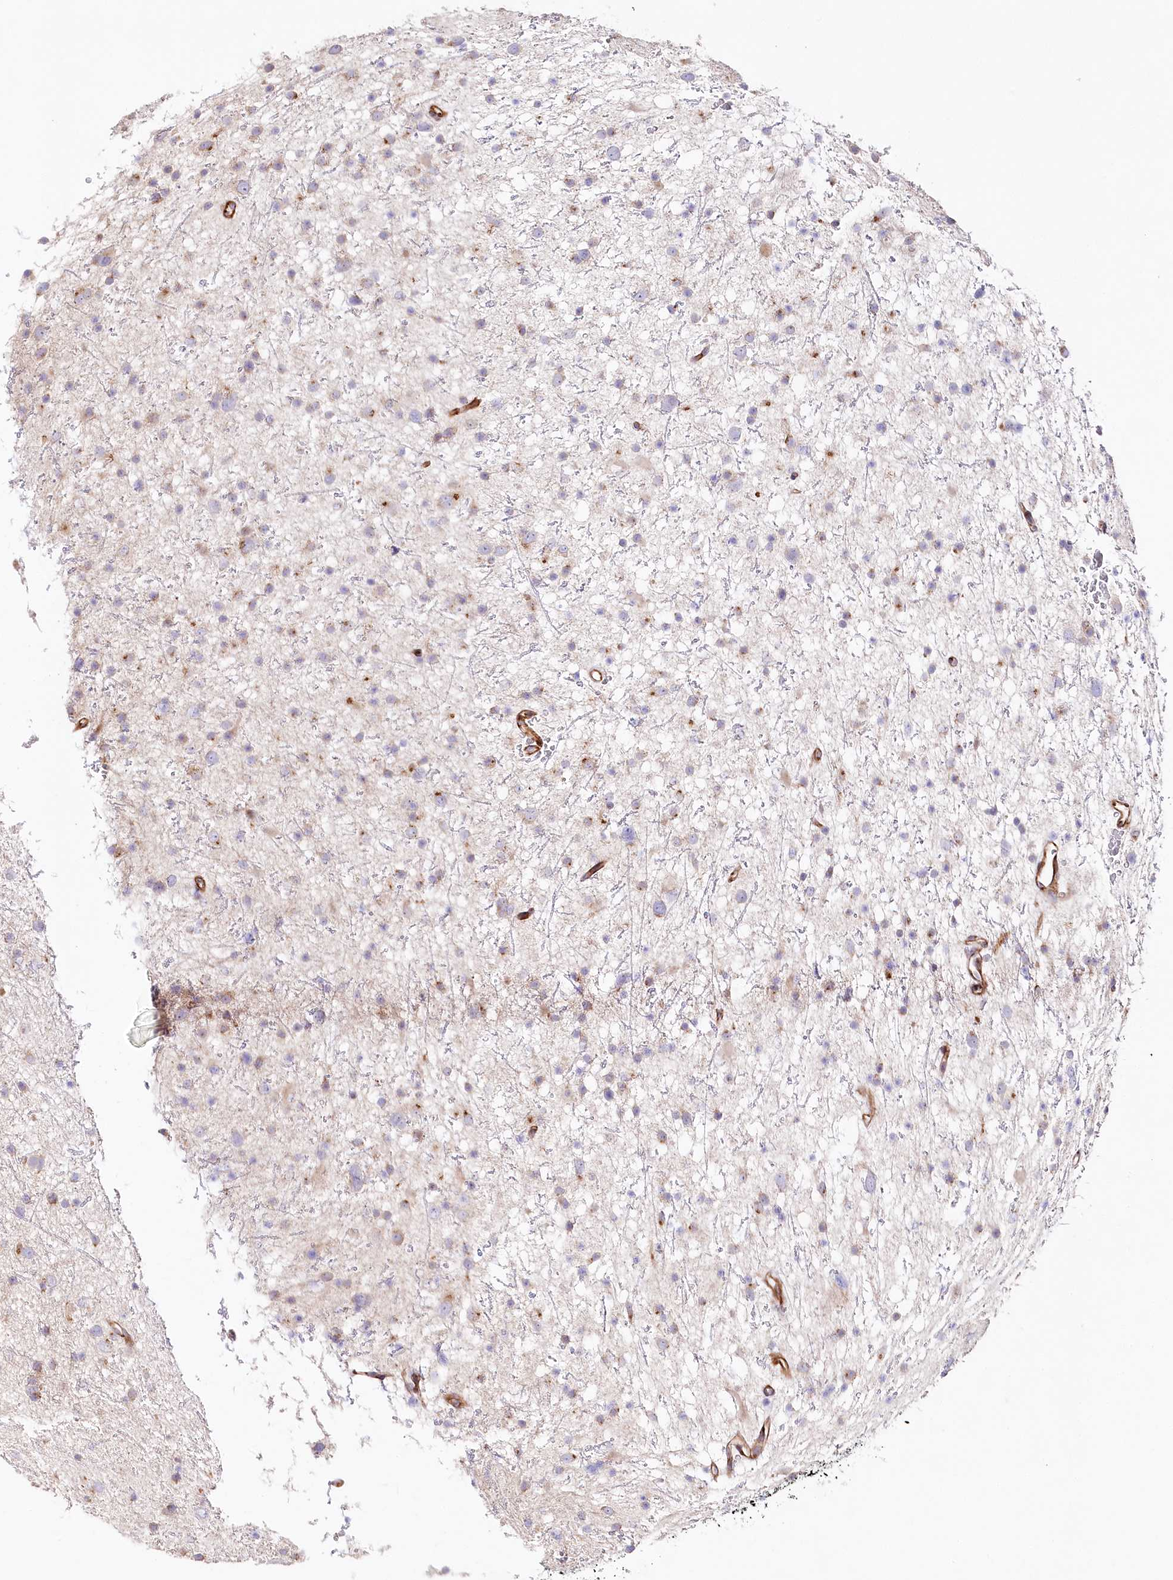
{"staining": {"intensity": "moderate", "quantity": "<25%", "location": "cytoplasmic/membranous"}, "tissue": "glioma", "cell_type": "Tumor cells", "image_type": "cancer", "snomed": [{"axis": "morphology", "description": "Glioma, malignant, Low grade"}, {"axis": "topography", "description": "Cerebral cortex"}], "caption": "This is an image of immunohistochemistry (IHC) staining of malignant glioma (low-grade), which shows moderate positivity in the cytoplasmic/membranous of tumor cells.", "gene": "ABRAXAS2", "patient": {"sex": "female", "age": 39}}